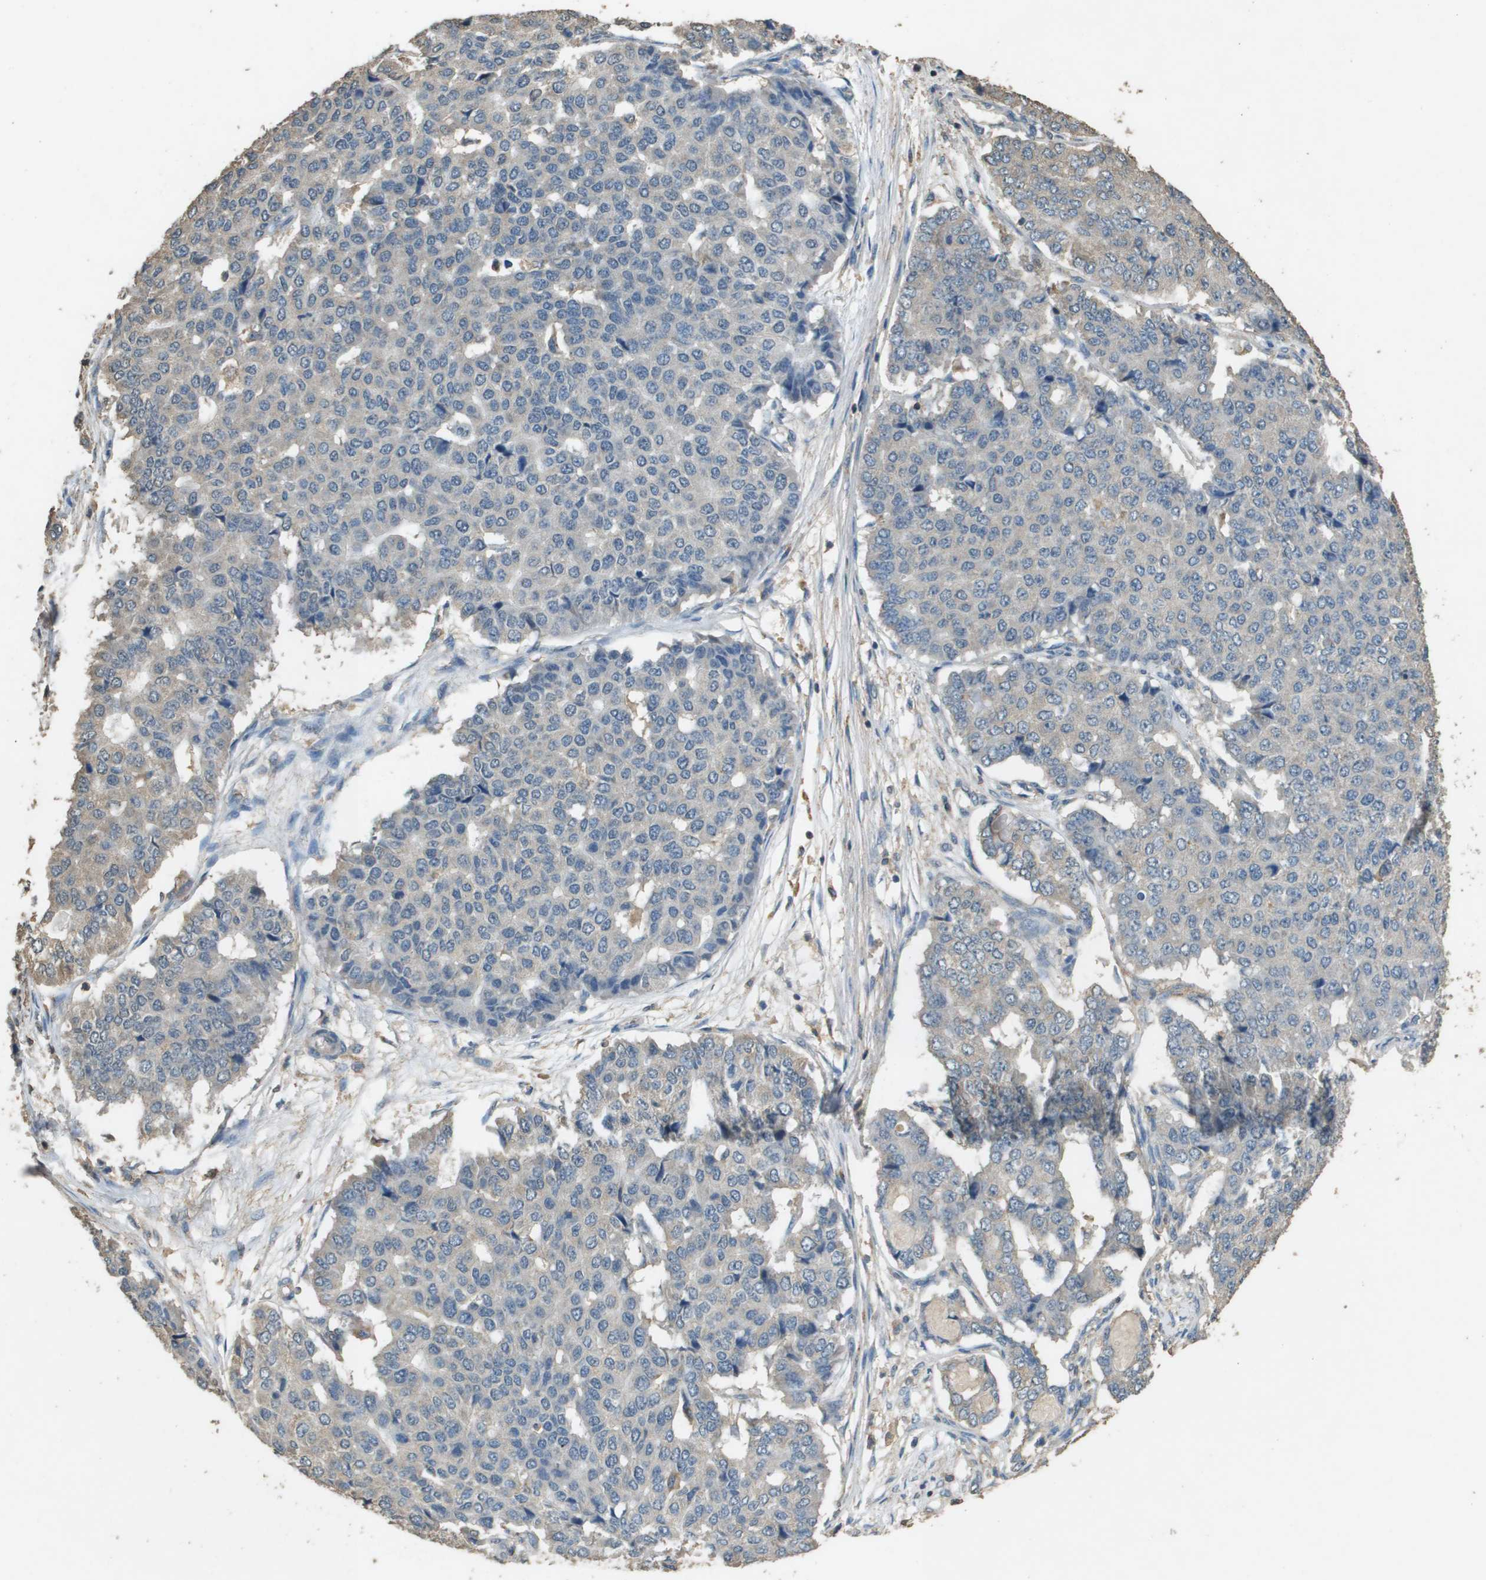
{"staining": {"intensity": "weak", "quantity": "<25%", "location": "cytoplasmic/membranous"}, "tissue": "pancreatic cancer", "cell_type": "Tumor cells", "image_type": "cancer", "snomed": [{"axis": "morphology", "description": "Adenocarcinoma, NOS"}, {"axis": "topography", "description": "Pancreas"}], "caption": "The IHC micrograph has no significant expression in tumor cells of adenocarcinoma (pancreatic) tissue.", "gene": "MS4A7", "patient": {"sex": "male", "age": 50}}